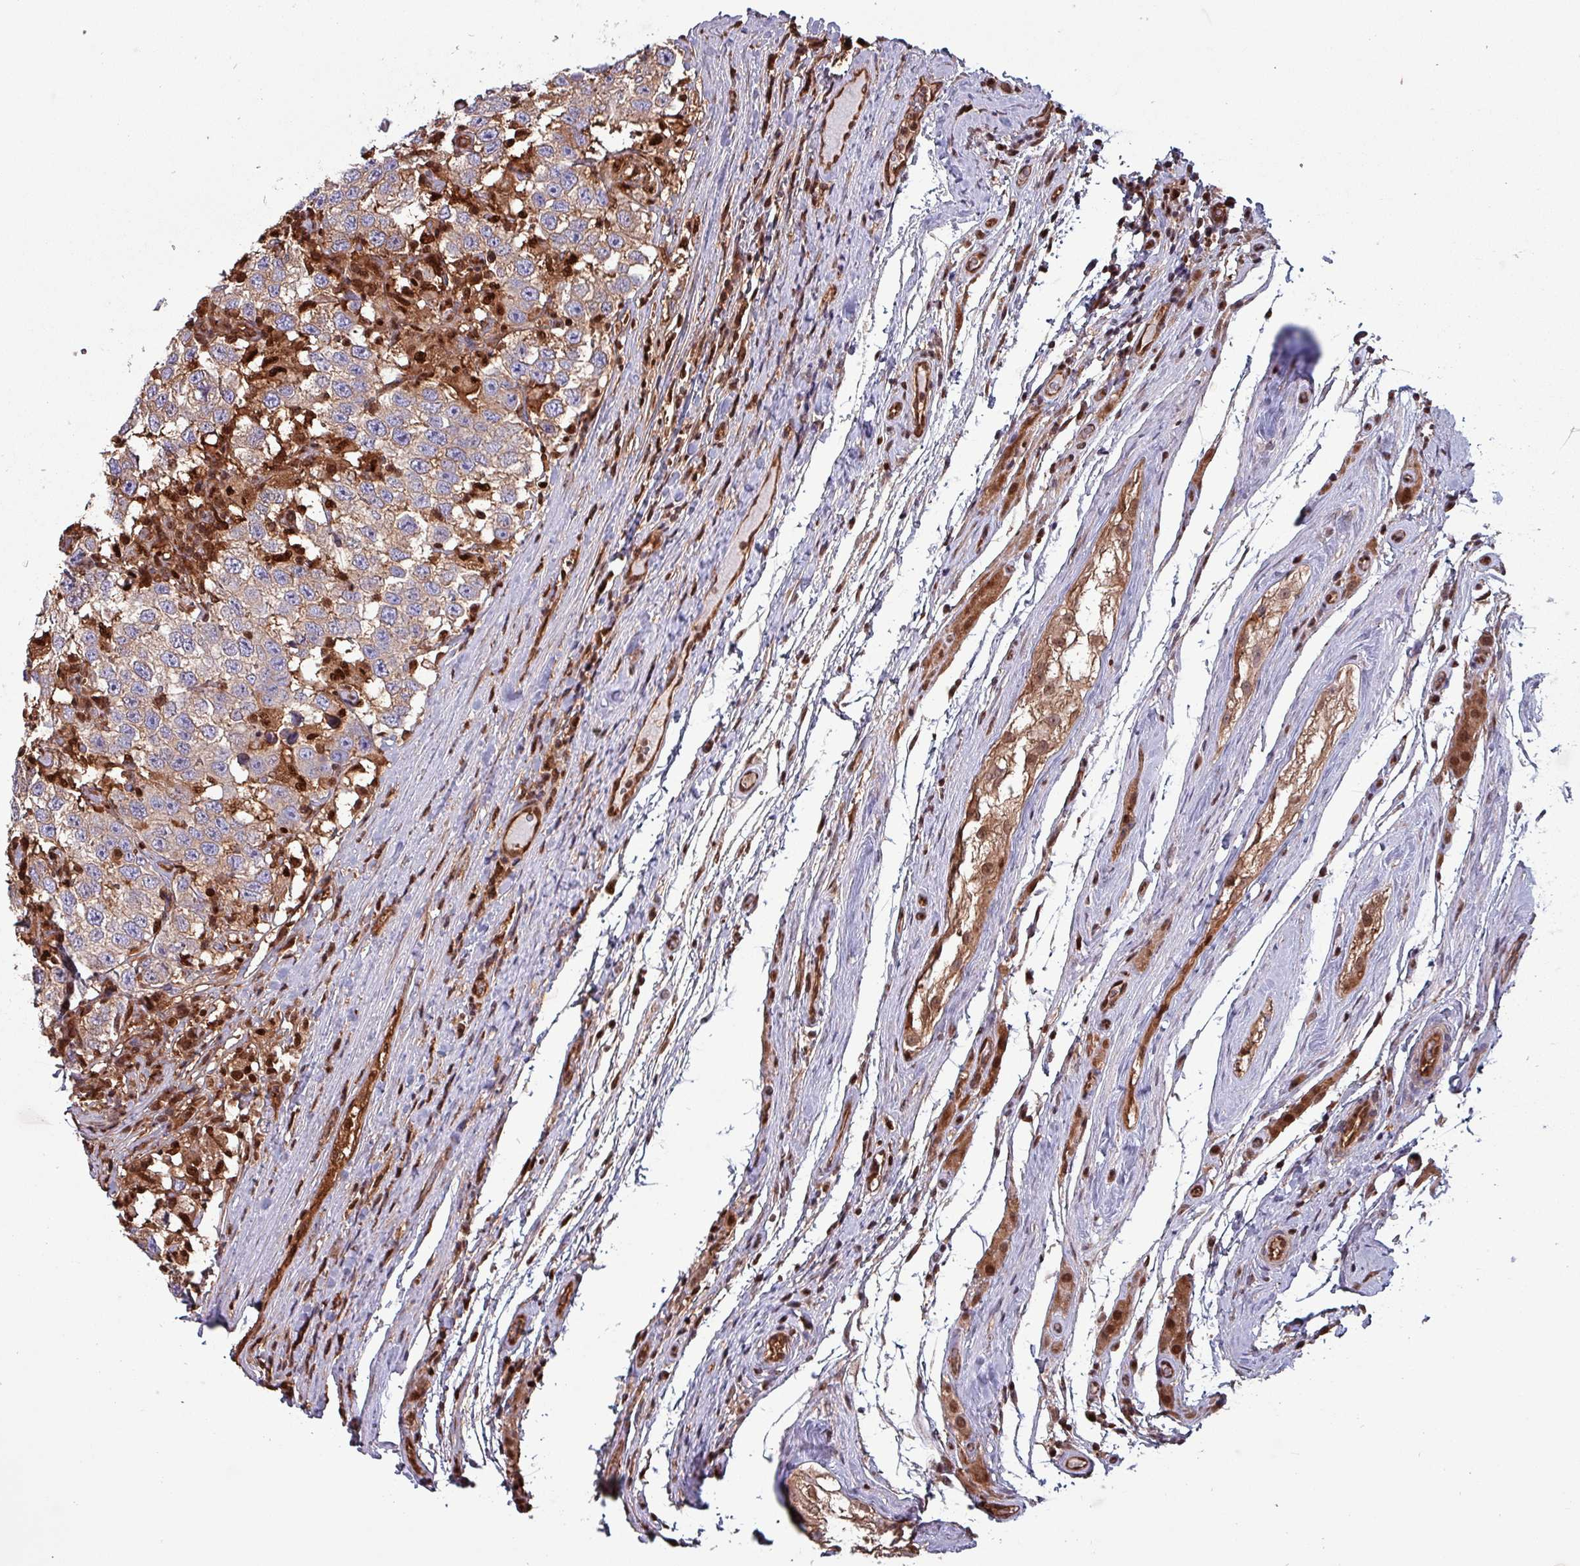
{"staining": {"intensity": "weak", "quantity": ">75%", "location": "cytoplasmic/membranous"}, "tissue": "testis cancer", "cell_type": "Tumor cells", "image_type": "cancer", "snomed": [{"axis": "morphology", "description": "Seminoma, NOS"}, {"axis": "topography", "description": "Testis"}], "caption": "There is low levels of weak cytoplasmic/membranous positivity in tumor cells of testis cancer, as demonstrated by immunohistochemical staining (brown color).", "gene": "PSMB8", "patient": {"sex": "male", "age": 41}}